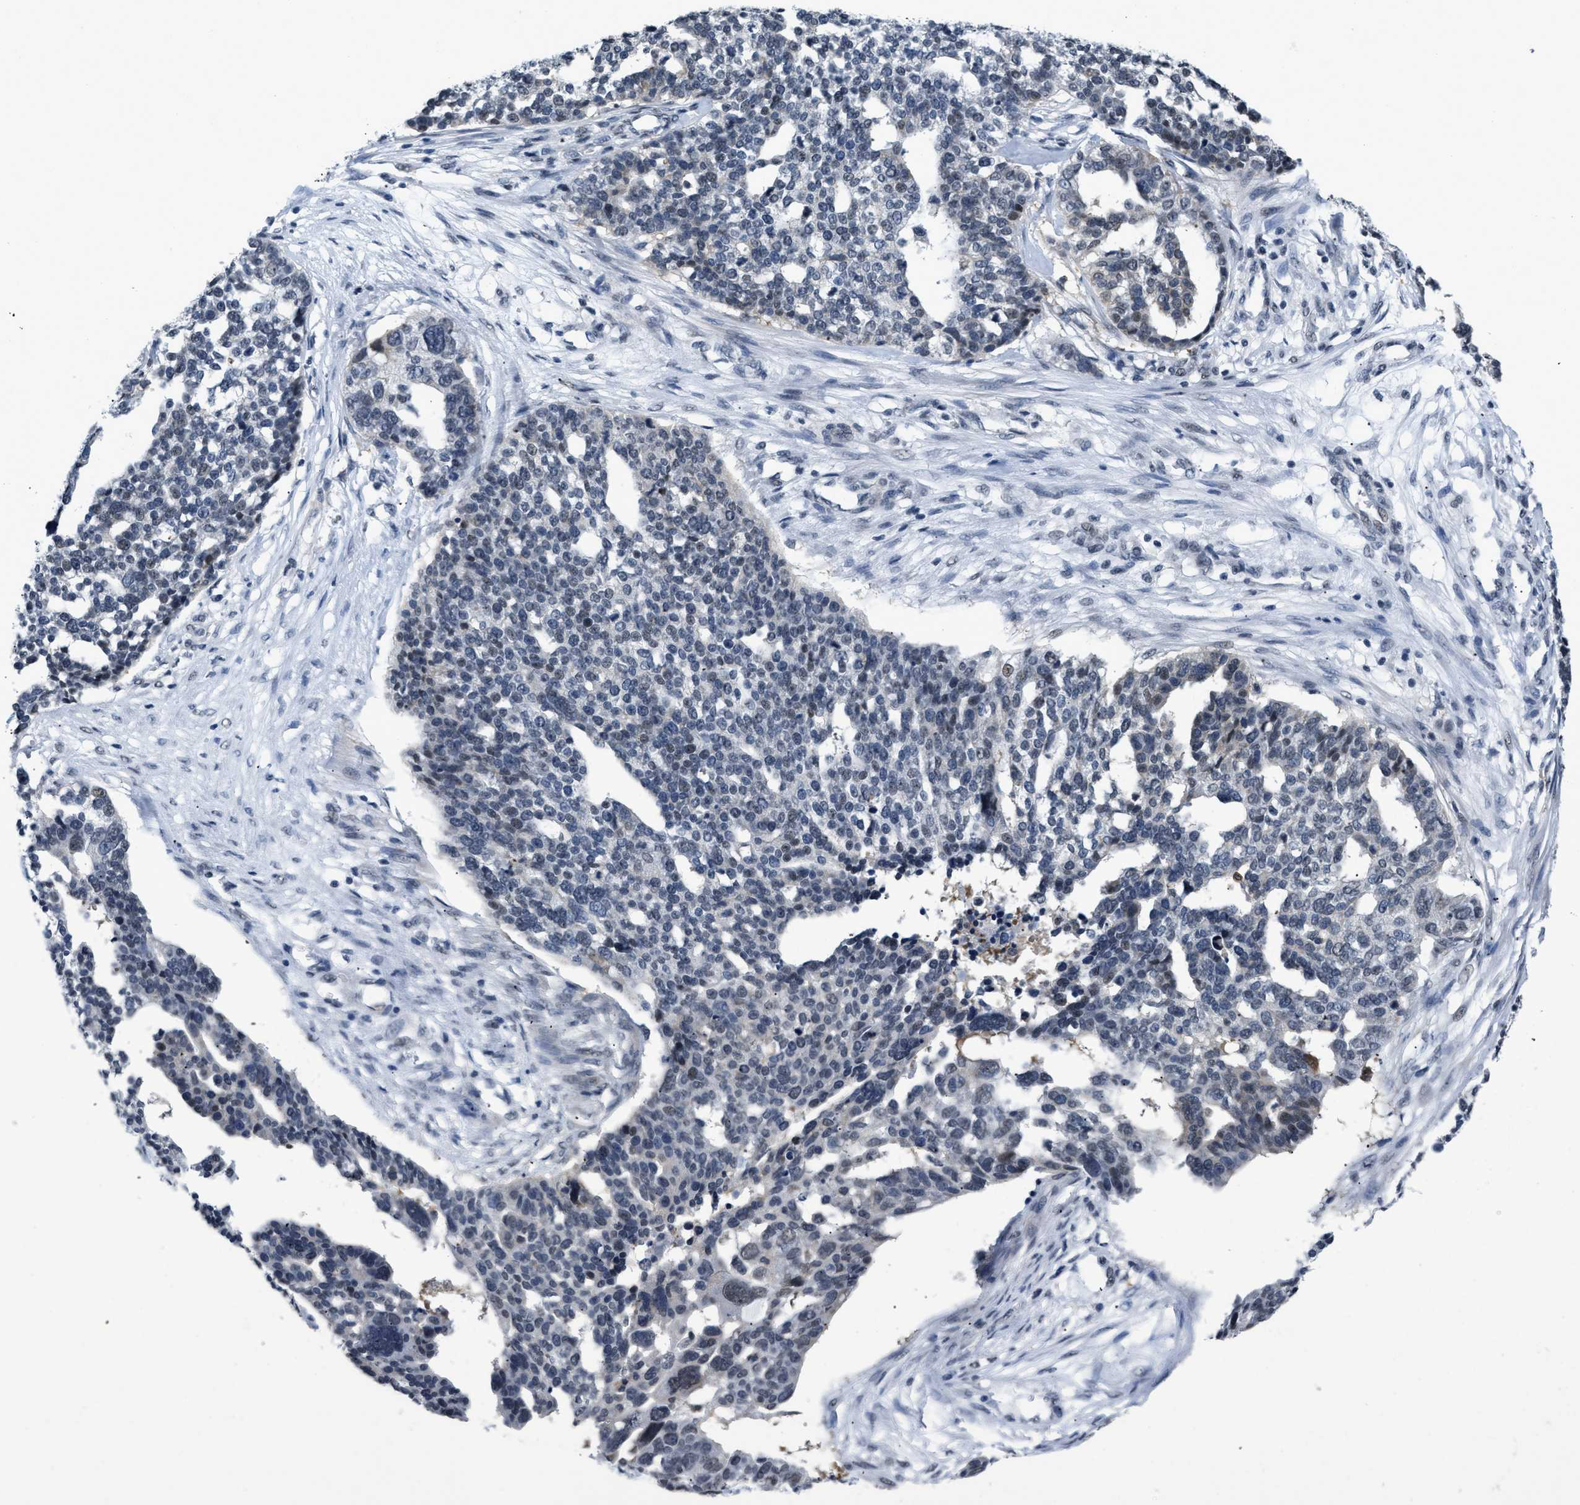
{"staining": {"intensity": "weak", "quantity": "<25%", "location": "nuclear"}, "tissue": "ovarian cancer", "cell_type": "Tumor cells", "image_type": "cancer", "snomed": [{"axis": "morphology", "description": "Cystadenocarcinoma, serous, NOS"}, {"axis": "topography", "description": "Ovary"}], "caption": "A micrograph of human ovarian cancer is negative for staining in tumor cells.", "gene": "RAF1", "patient": {"sex": "female", "age": 59}}